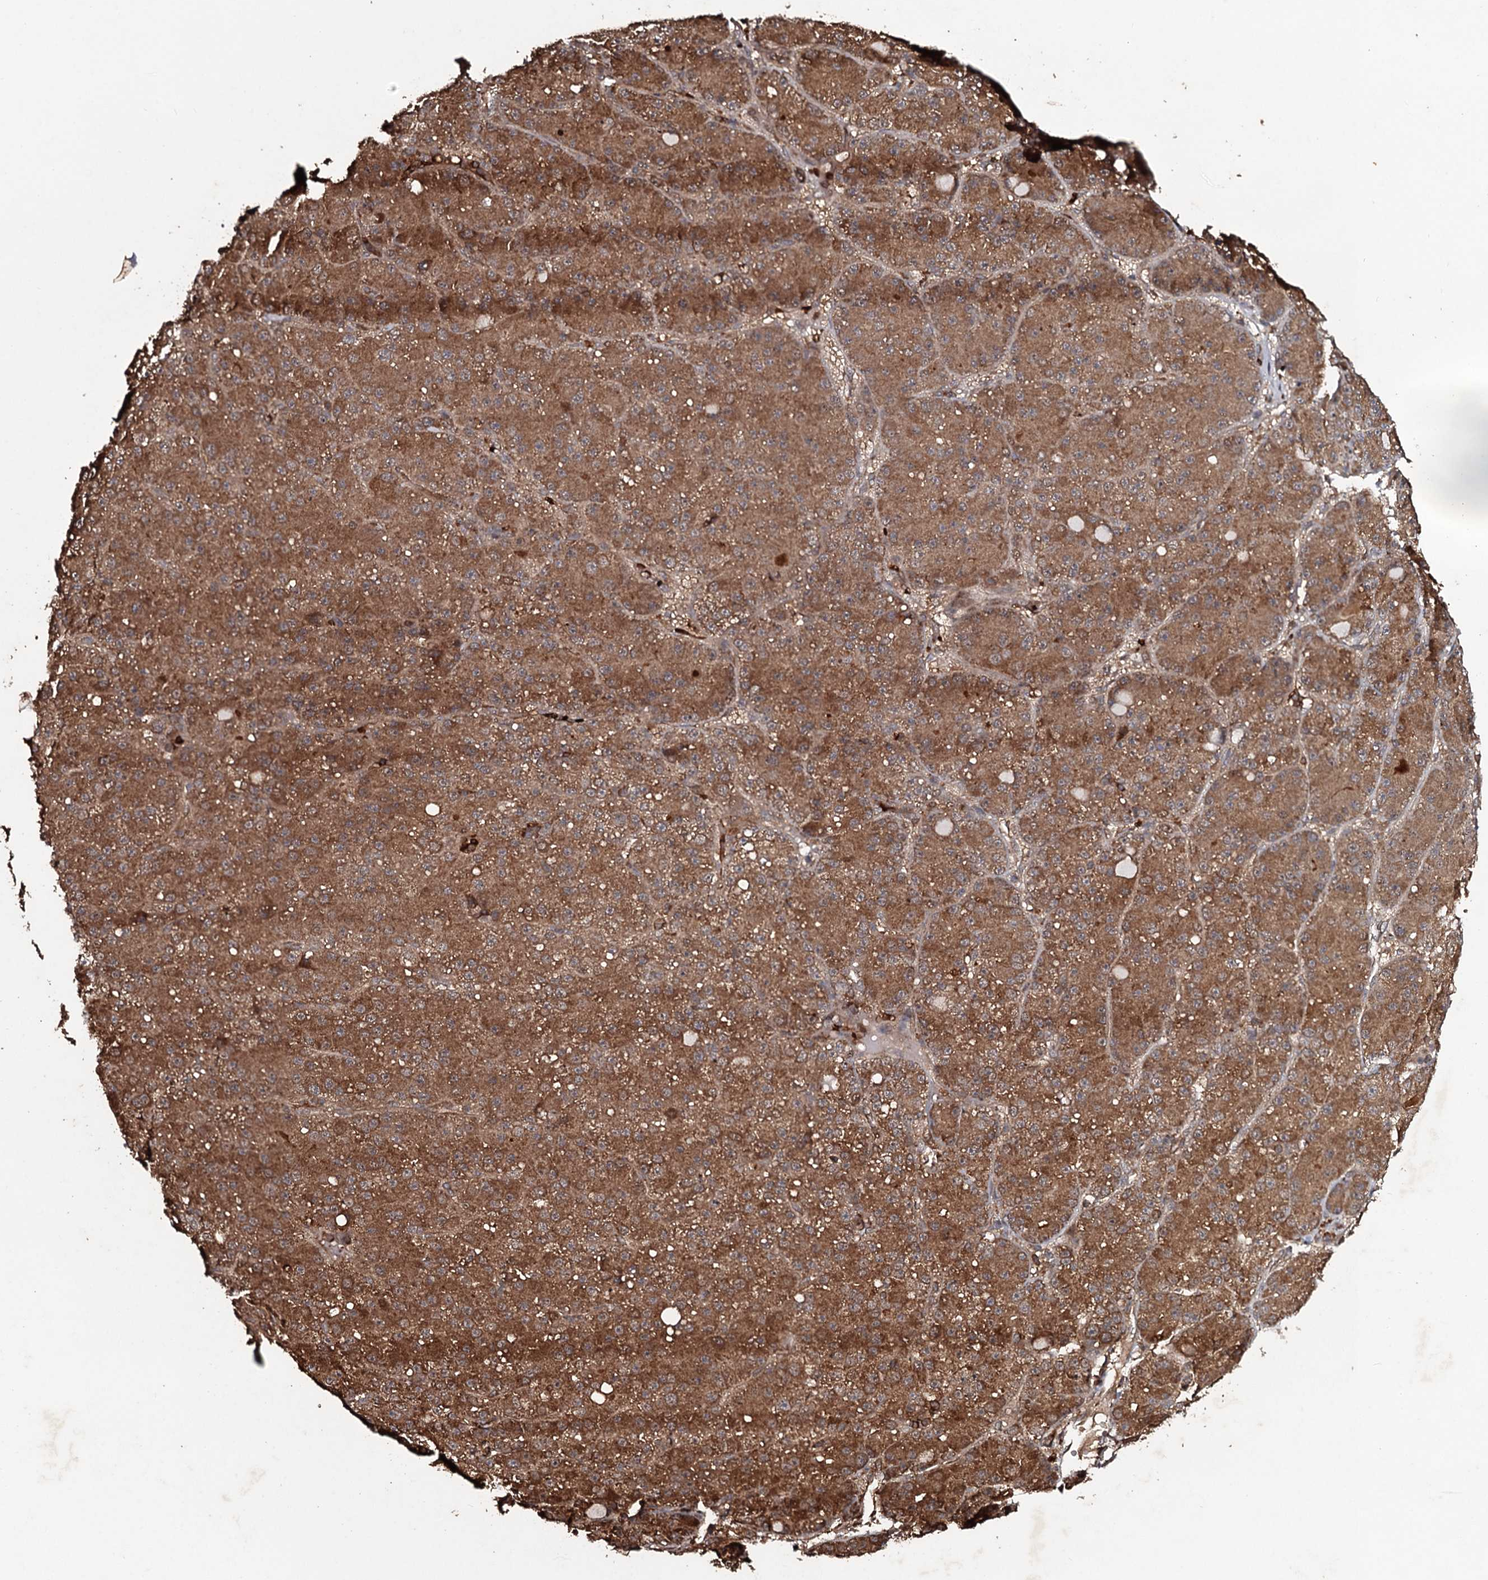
{"staining": {"intensity": "strong", "quantity": ">75%", "location": "cytoplasmic/membranous"}, "tissue": "liver cancer", "cell_type": "Tumor cells", "image_type": "cancer", "snomed": [{"axis": "morphology", "description": "Carcinoma, Hepatocellular, NOS"}, {"axis": "topography", "description": "Liver"}], "caption": "Strong cytoplasmic/membranous staining for a protein is present in about >75% of tumor cells of liver cancer (hepatocellular carcinoma) using IHC.", "gene": "ADGRG3", "patient": {"sex": "male", "age": 67}}